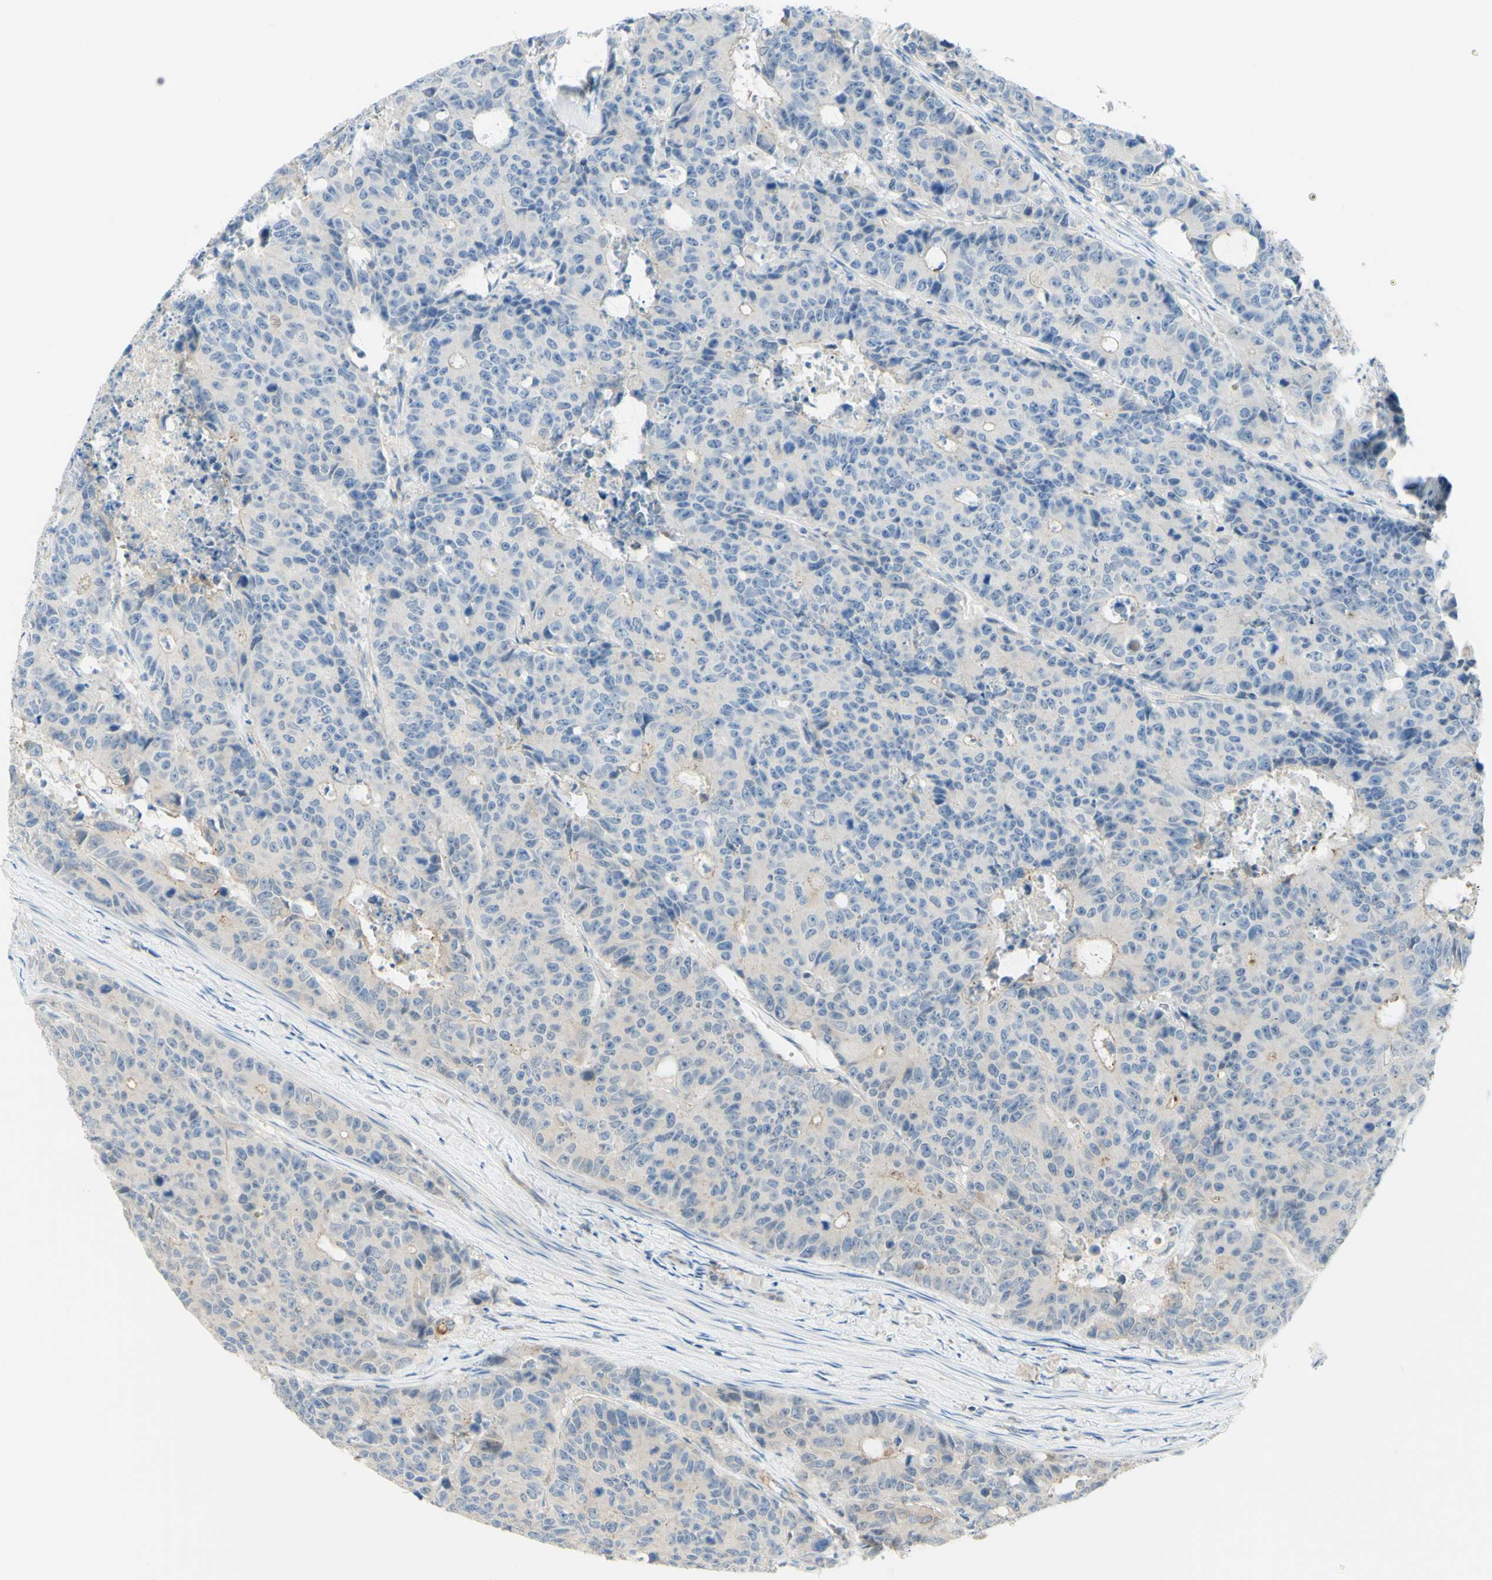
{"staining": {"intensity": "negative", "quantity": "none", "location": "none"}, "tissue": "colorectal cancer", "cell_type": "Tumor cells", "image_type": "cancer", "snomed": [{"axis": "morphology", "description": "Adenocarcinoma, NOS"}, {"axis": "topography", "description": "Colon"}], "caption": "A photomicrograph of colorectal cancer stained for a protein displays no brown staining in tumor cells.", "gene": "MTM1", "patient": {"sex": "female", "age": 86}}